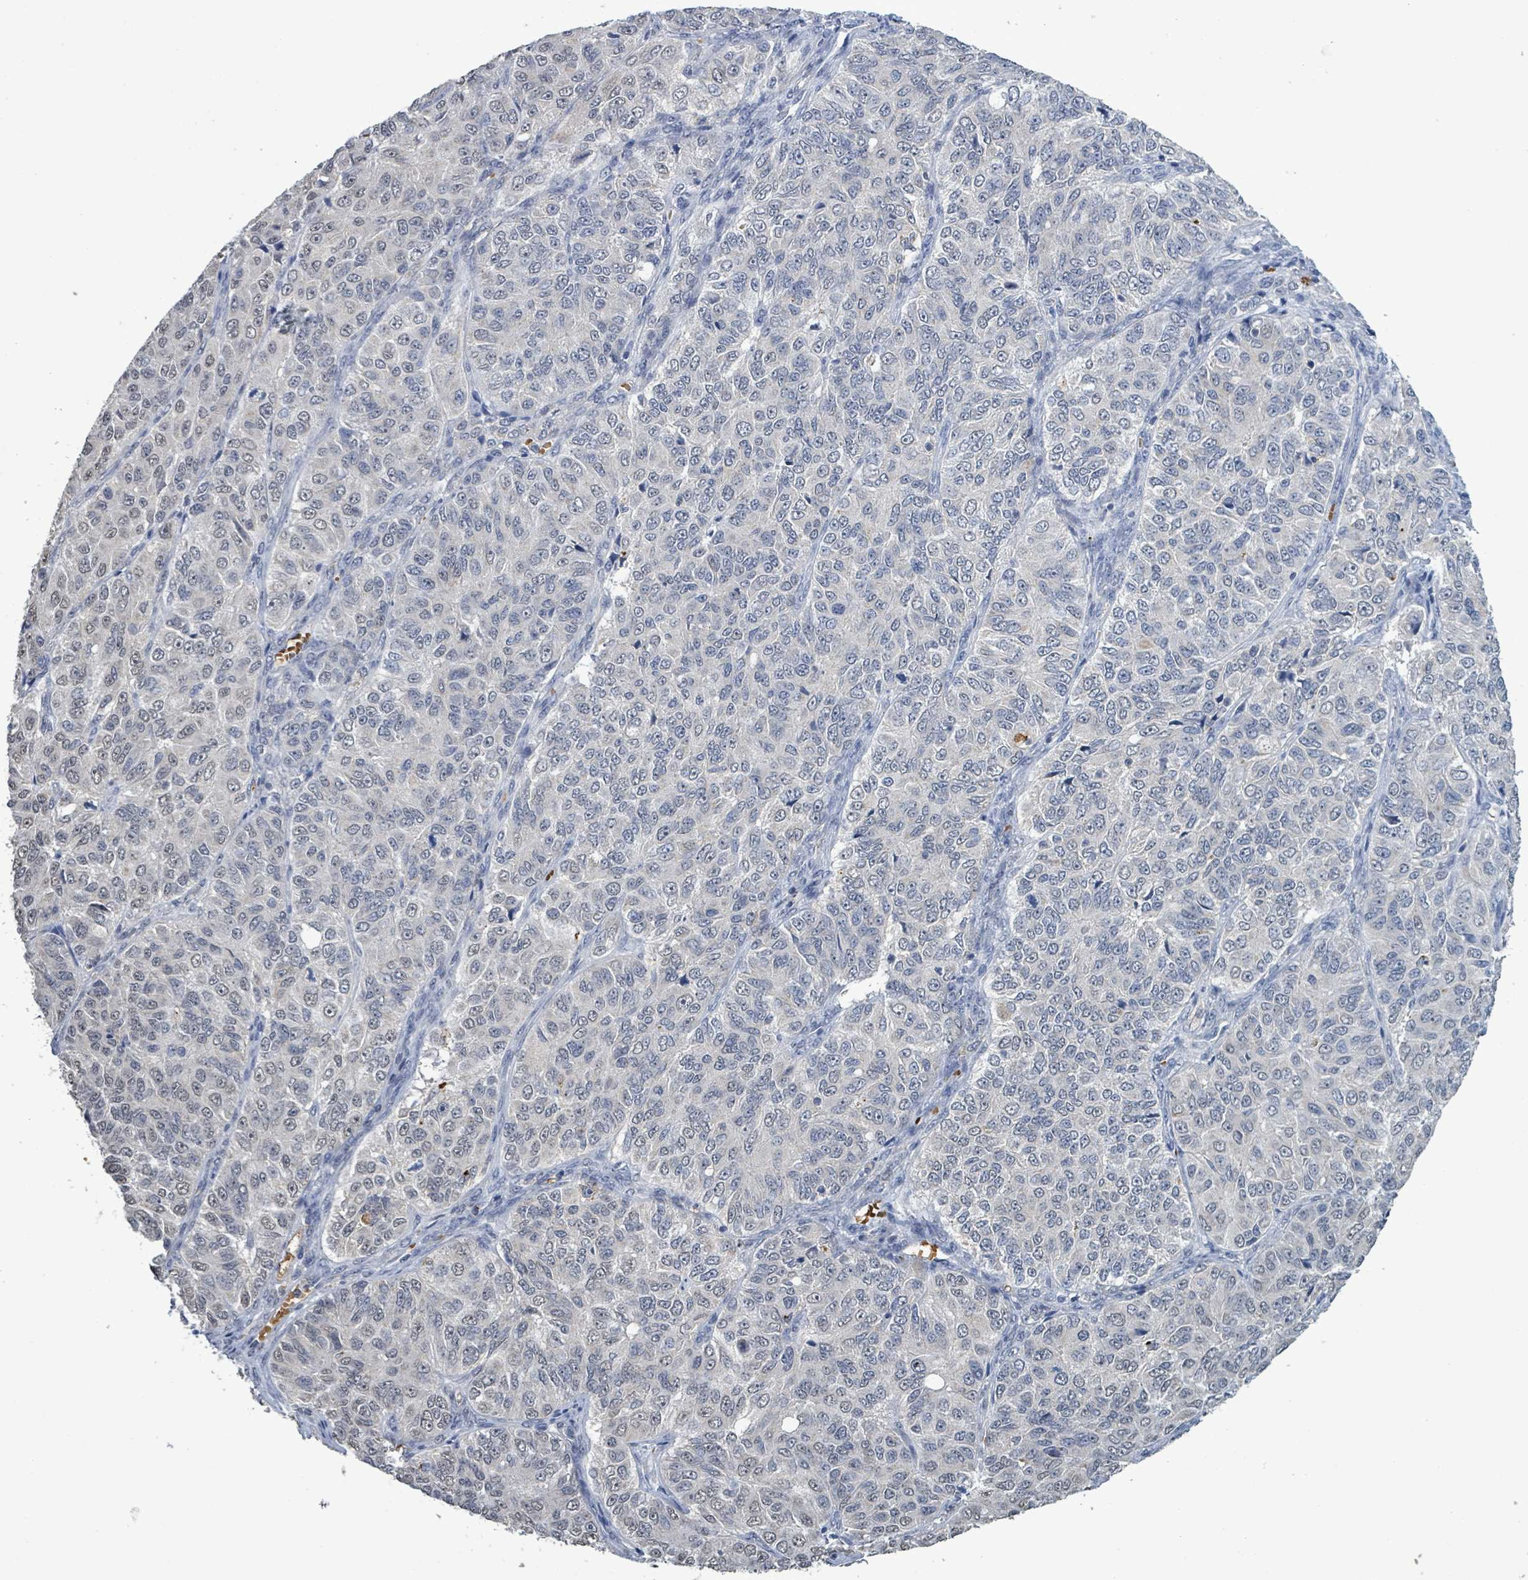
{"staining": {"intensity": "negative", "quantity": "none", "location": "none"}, "tissue": "ovarian cancer", "cell_type": "Tumor cells", "image_type": "cancer", "snomed": [{"axis": "morphology", "description": "Carcinoma, endometroid"}, {"axis": "topography", "description": "Ovary"}], "caption": "DAB (3,3'-diaminobenzidine) immunohistochemical staining of ovarian cancer shows no significant positivity in tumor cells.", "gene": "SEBOX", "patient": {"sex": "female", "age": 51}}